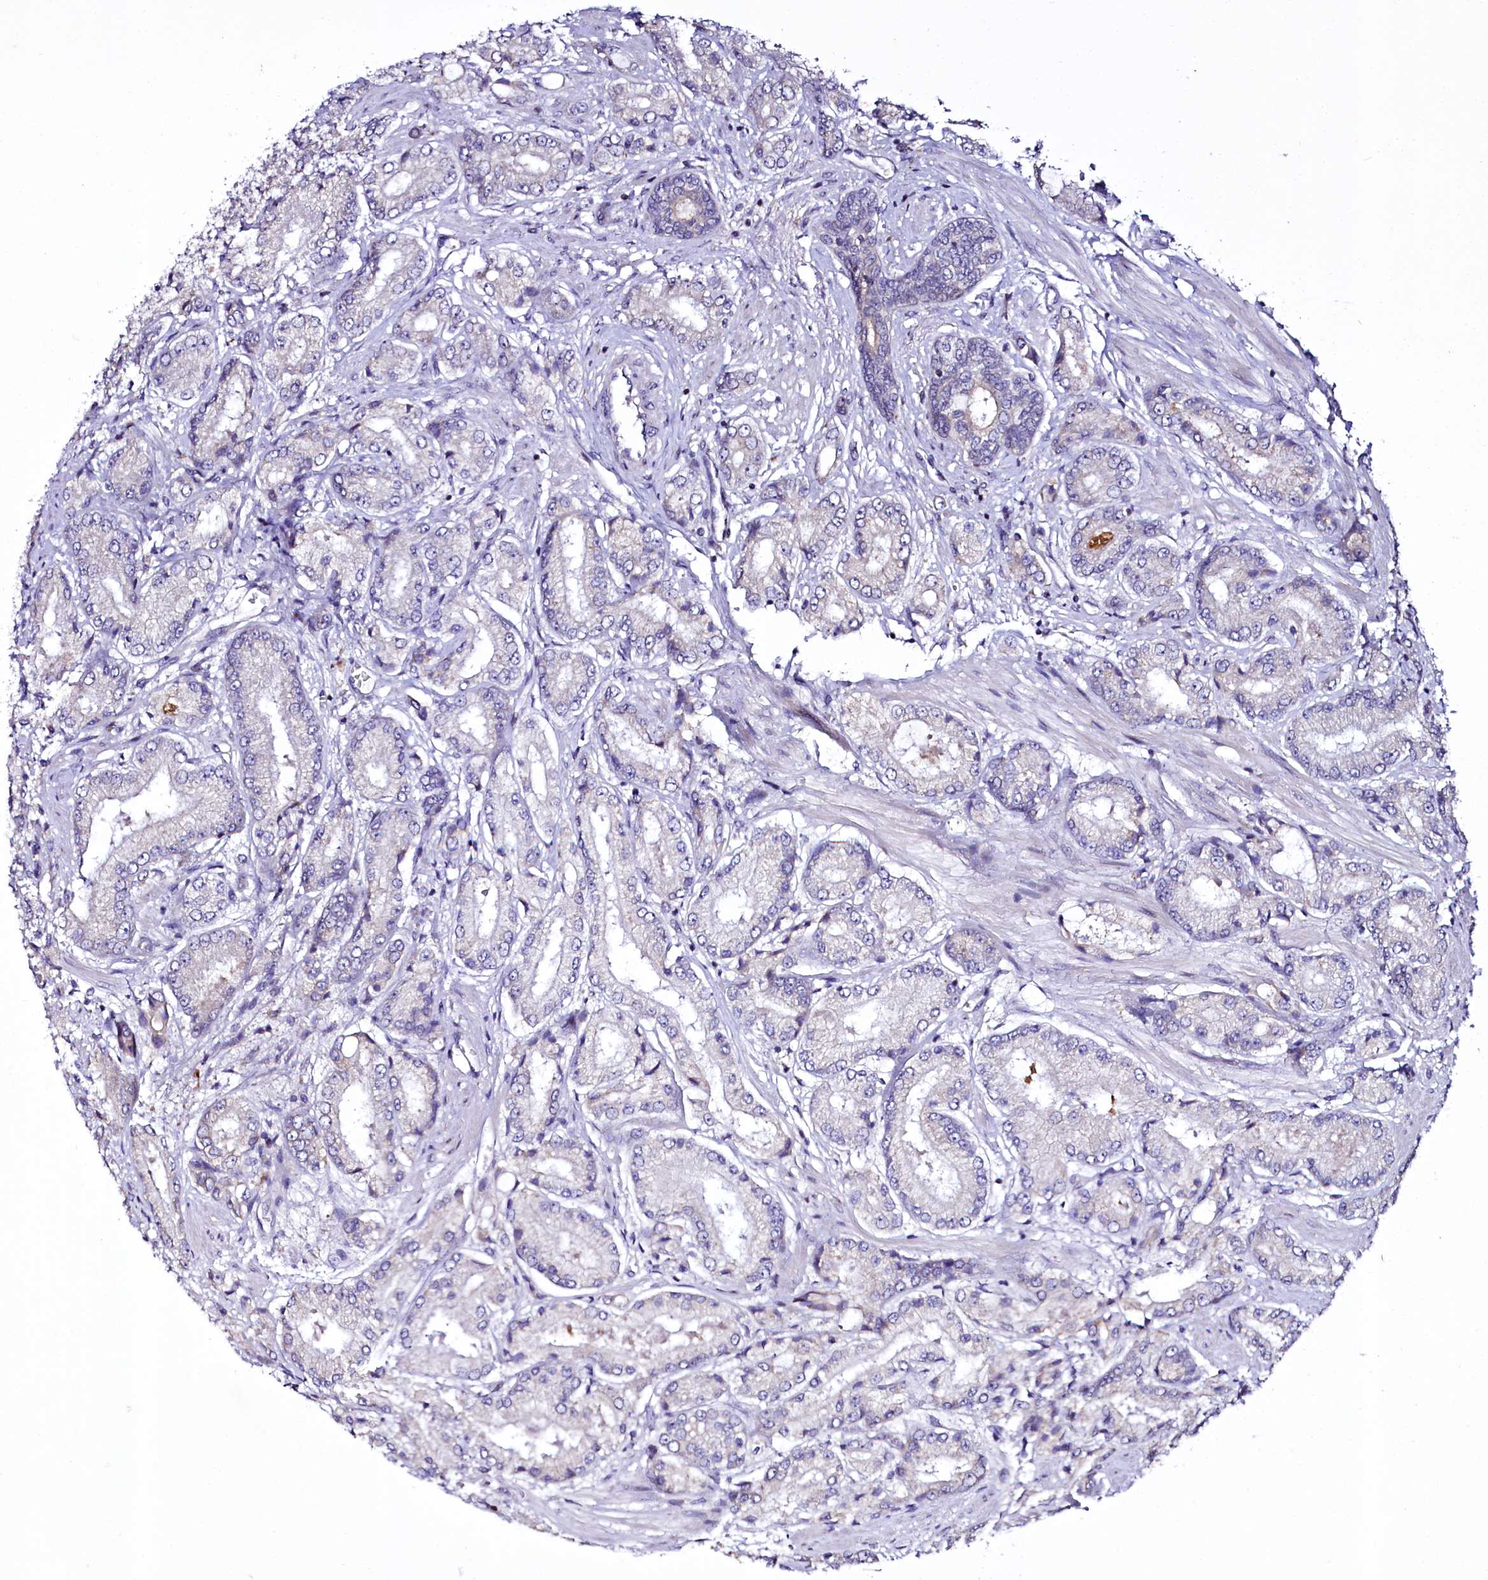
{"staining": {"intensity": "negative", "quantity": "none", "location": "none"}, "tissue": "prostate cancer", "cell_type": "Tumor cells", "image_type": "cancer", "snomed": [{"axis": "morphology", "description": "Adenocarcinoma, High grade"}, {"axis": "topography", "description": "Prostate"}], "caption": "Immunohistochemistry histopathology image of neoplastic tissue: human prostate adenocarcinoma (high-grade) stained with DAB demonstrates no significant protein expression in tumor cells.", "gene": "ZC3H12C", "patient": {"sex": "male", "age": 59}}